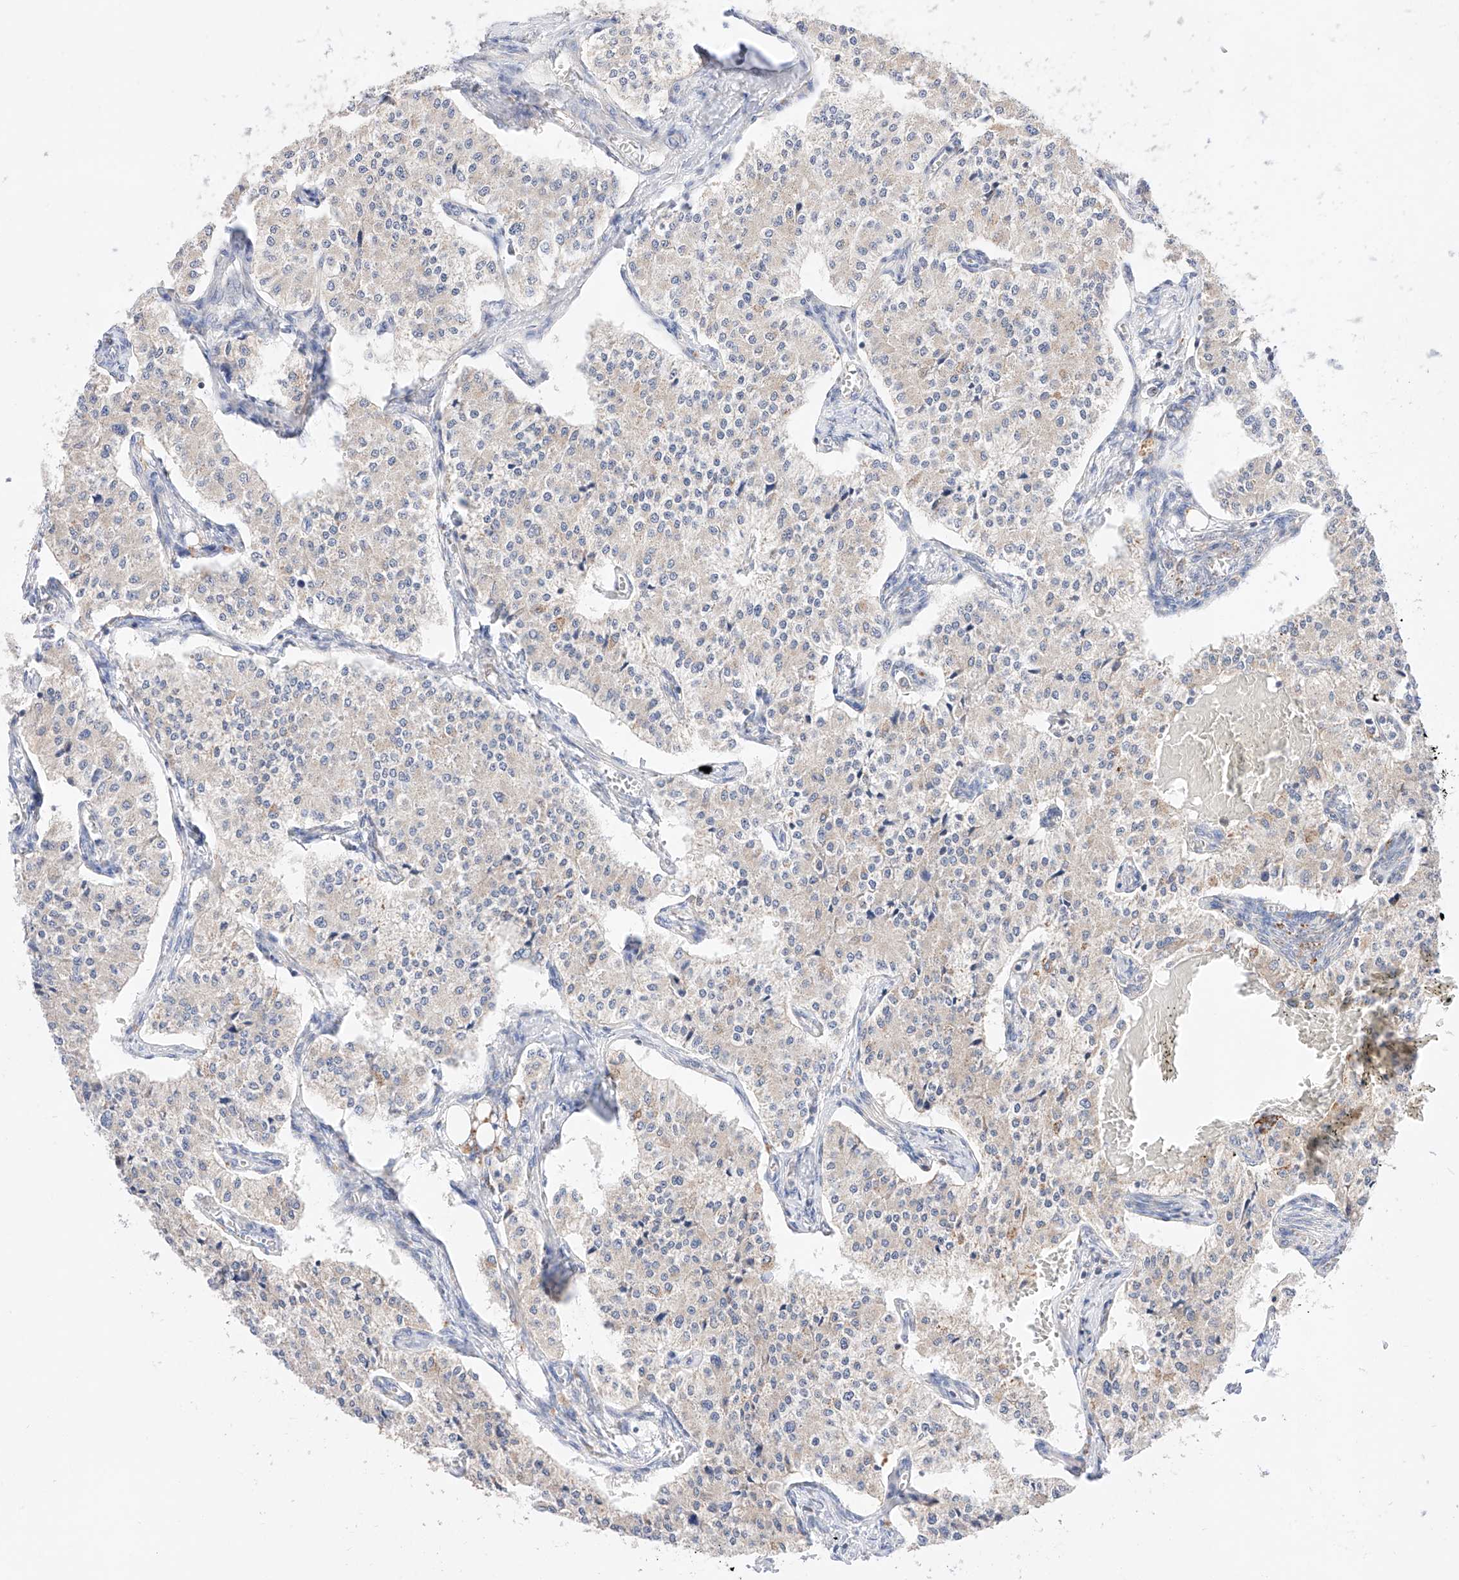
{"staining": {"intensity": "negative", "quantity": "none", "location": "none"}, "tissue": "carcinoid", "cell_type": "Tumor cells", "image_type": "cancer", "snomed": [{"axis": "morphology", "description": "Carcinoid, malignant, NOS"}, {"axis": "topography", "description": "Colon"}], "caption": "The immunohistochemistry photomicrograph has no significant positivity in tumor cells of carcinoid tissue. (Brightfield microscopy of DAB immunohistochemistry (IHC) at high magnification).", "gene": "KTI12", "patient": {"sex": "female", "age": 52}}